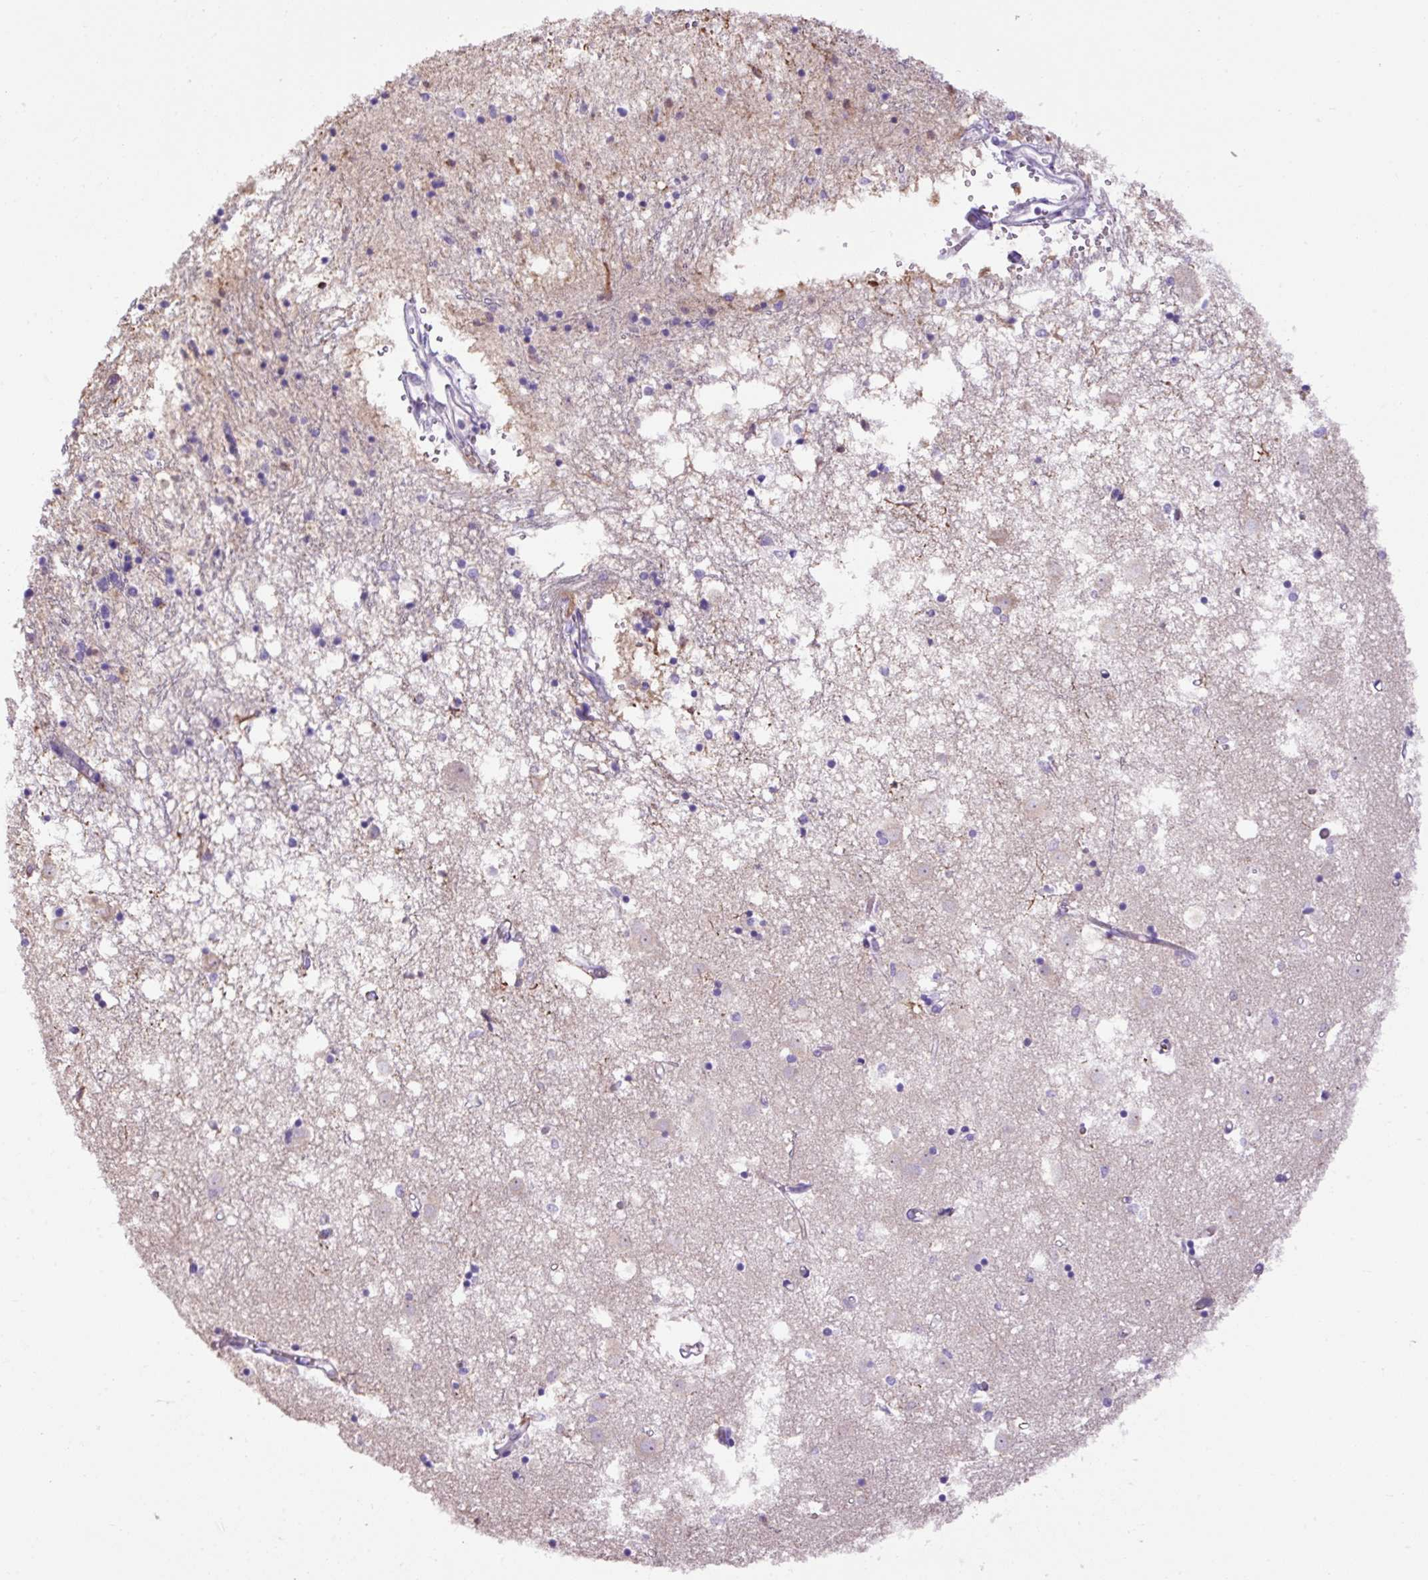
{"staining": {"intensity": "negative", "quantity": "none", "location": "none"}, "tissue": "caudate", "cell_type": "Glial cells", "image_type": "normal", "snomed": [{"axis": "morphology", "description": "Normal tissue, NOS"}, {"axis": "topography", "description": "Lateral ventricle wall"}], "caption": "DAB (3,3'-diaminobenzidine) immunohistochemical staining of unremarkable caudate reveals no significant staining in glial cells.", "gene": "SPTBN5", "patient": {"sex": "male", "age": 70}}